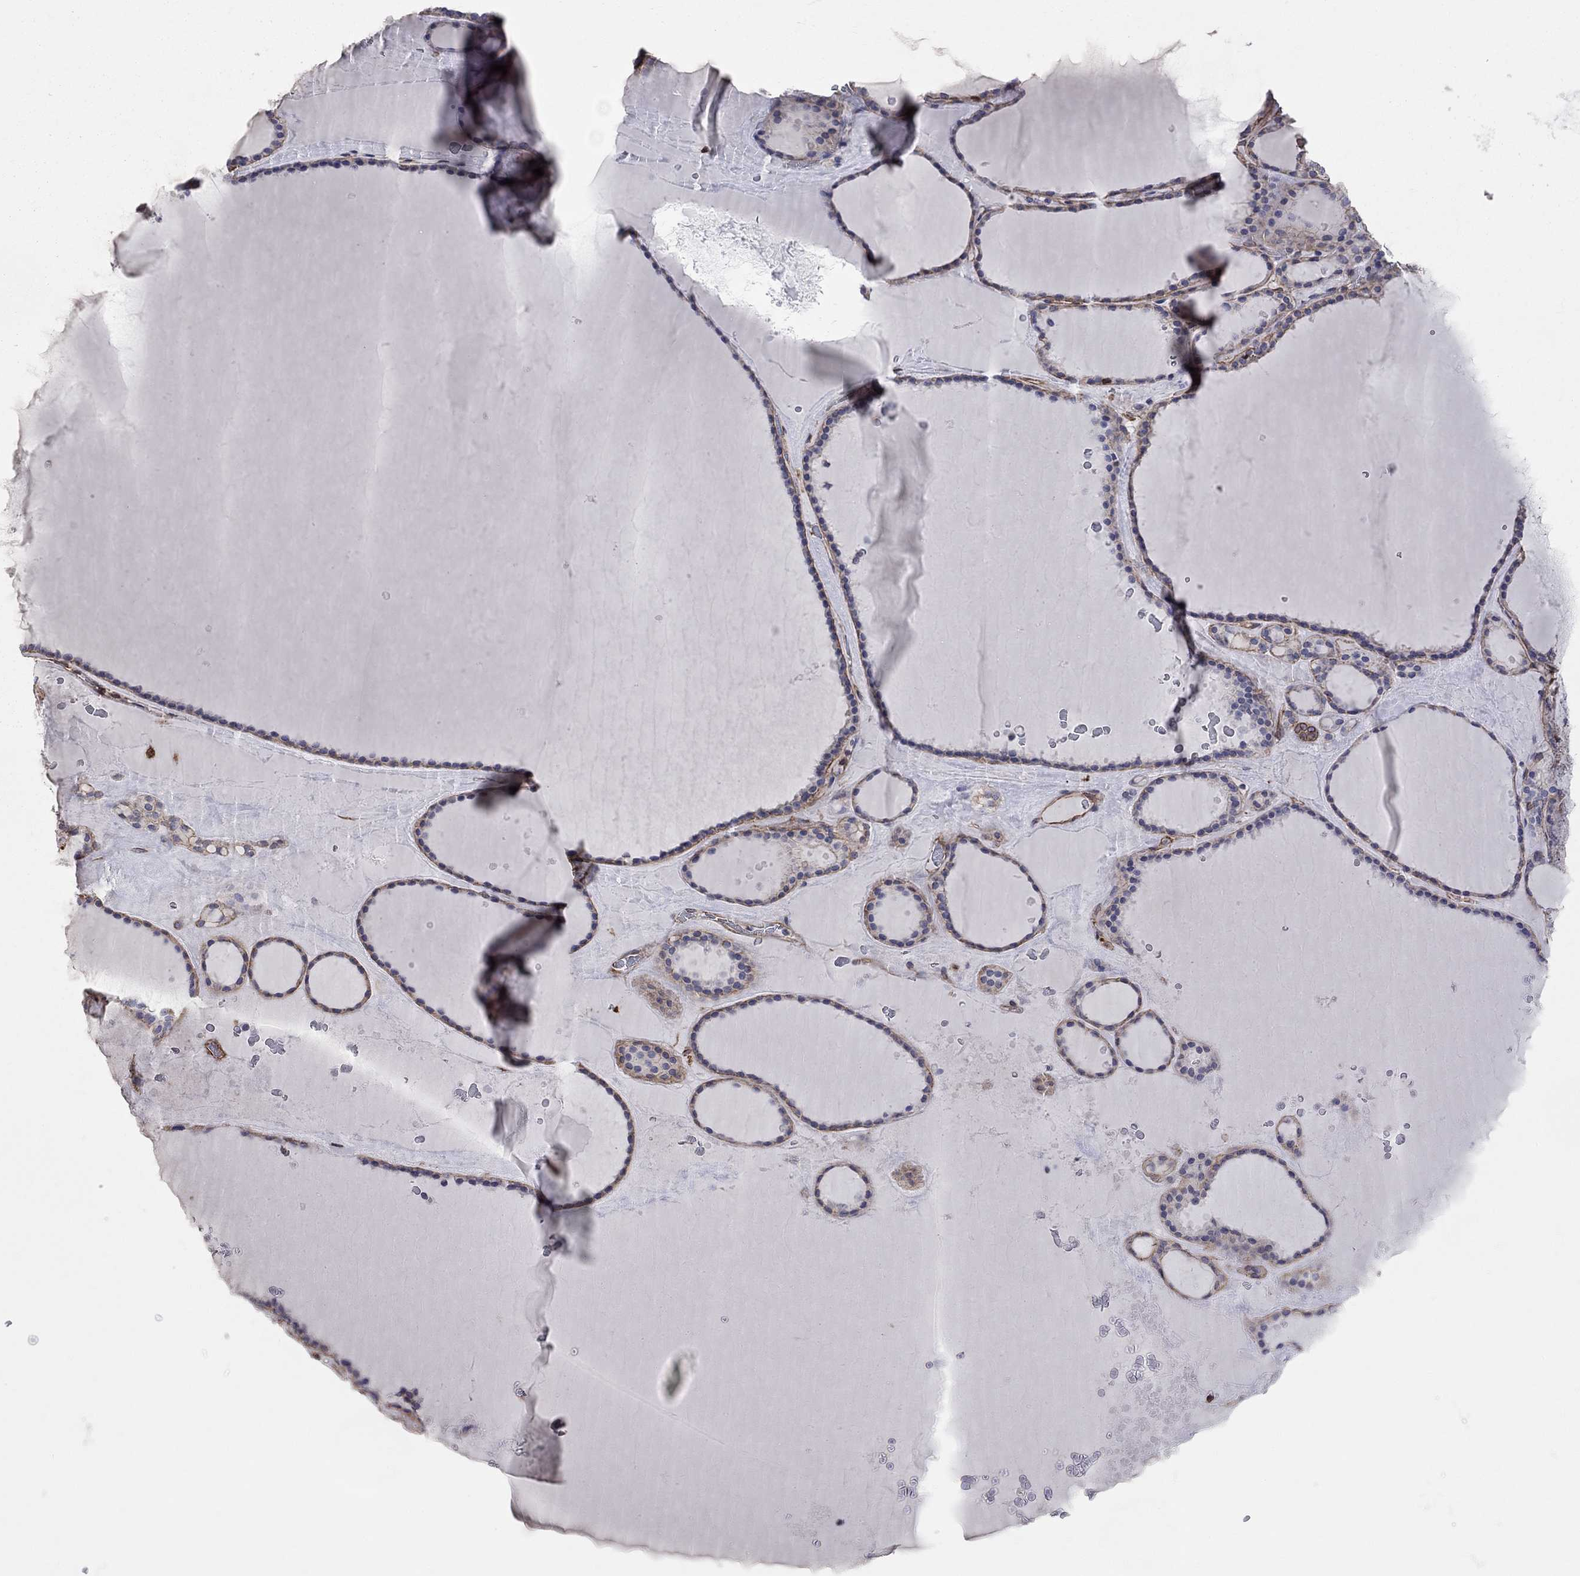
{"staining": {"intensity": "moderate", "quantity": "<25%", "location": "cytoplasmic/membranous"}, "tissue": "thyroid gland", "cell_type": "Glandular cells", "image_type": "normal", "snomed": [{"axis": "morphology", "description": "Normal tissue, NOS"}, {"axis": "topography", "description": "Thyroid gland"}], "caption": "Protein expression by immunohistochemistry shows moderate cytoplasmic/membranous staining in about <25% of glandular cells in unremarkable thyroid gland.", "gene": "BICDL2", "patient": {"sex": "male", "age": 63}}